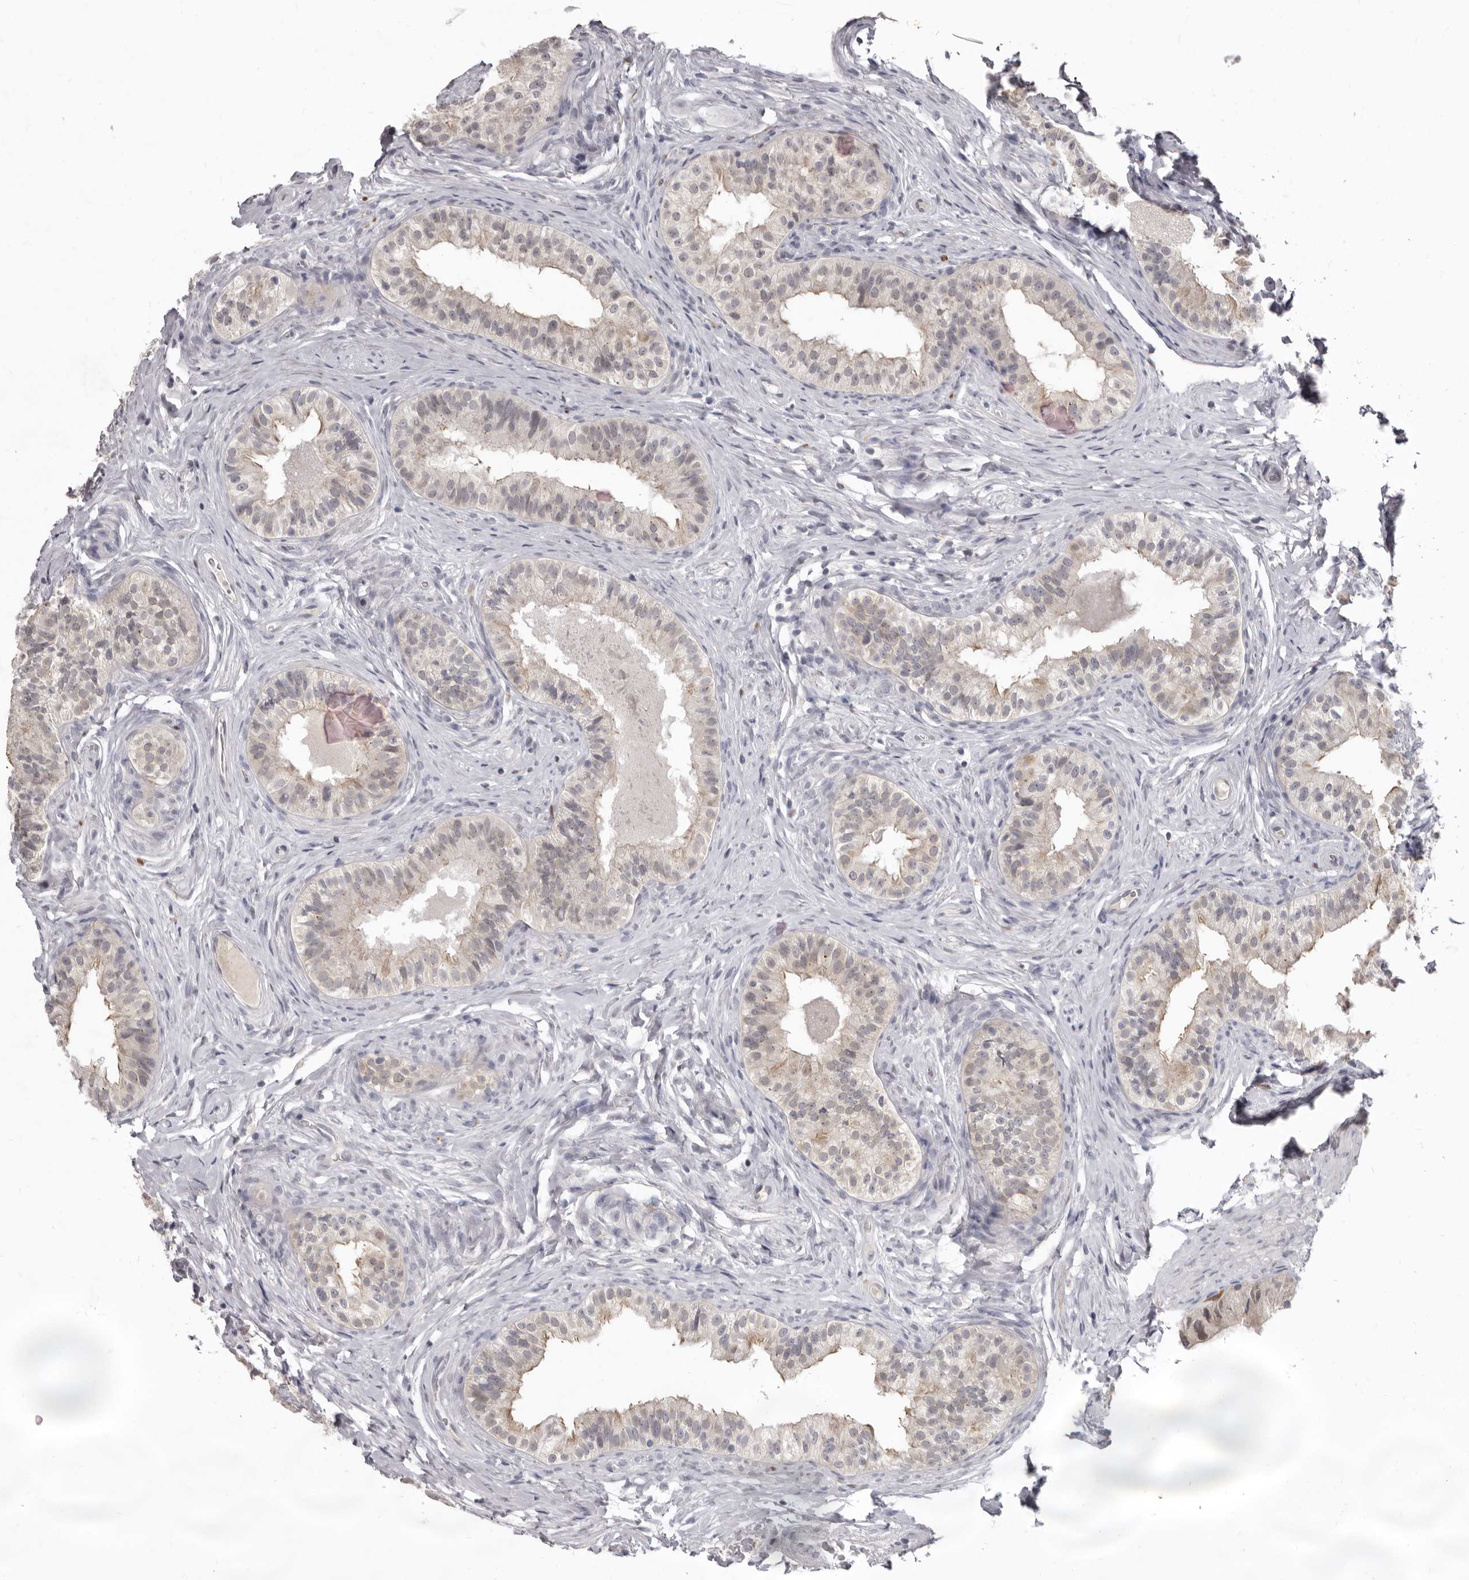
{"staining": {"intensity": "weak", "quantity": "<25%", "location": "cytoplasmic/membranous"}, "tissue": "epididymis", "cell_type": "Glandular cells", "image_type": "normal", "snomed": [{"axis": "morphology", "description": "Normal tissue, NOS"}, {"axis": "topography", "description": "Epididymis"}], "caption": "IHC image of unremarkable epididymis stained for a protein (brown), which exhibits no expression in glandular cells. Brightfield microscopy of IHC stained with DAB (3,3'-diaminobenzidine) (brown) and hematoxylin (blue), captured at high magnification.", "gene": "SULT1E1", "patient": {"sex": "male", "age": 49}}